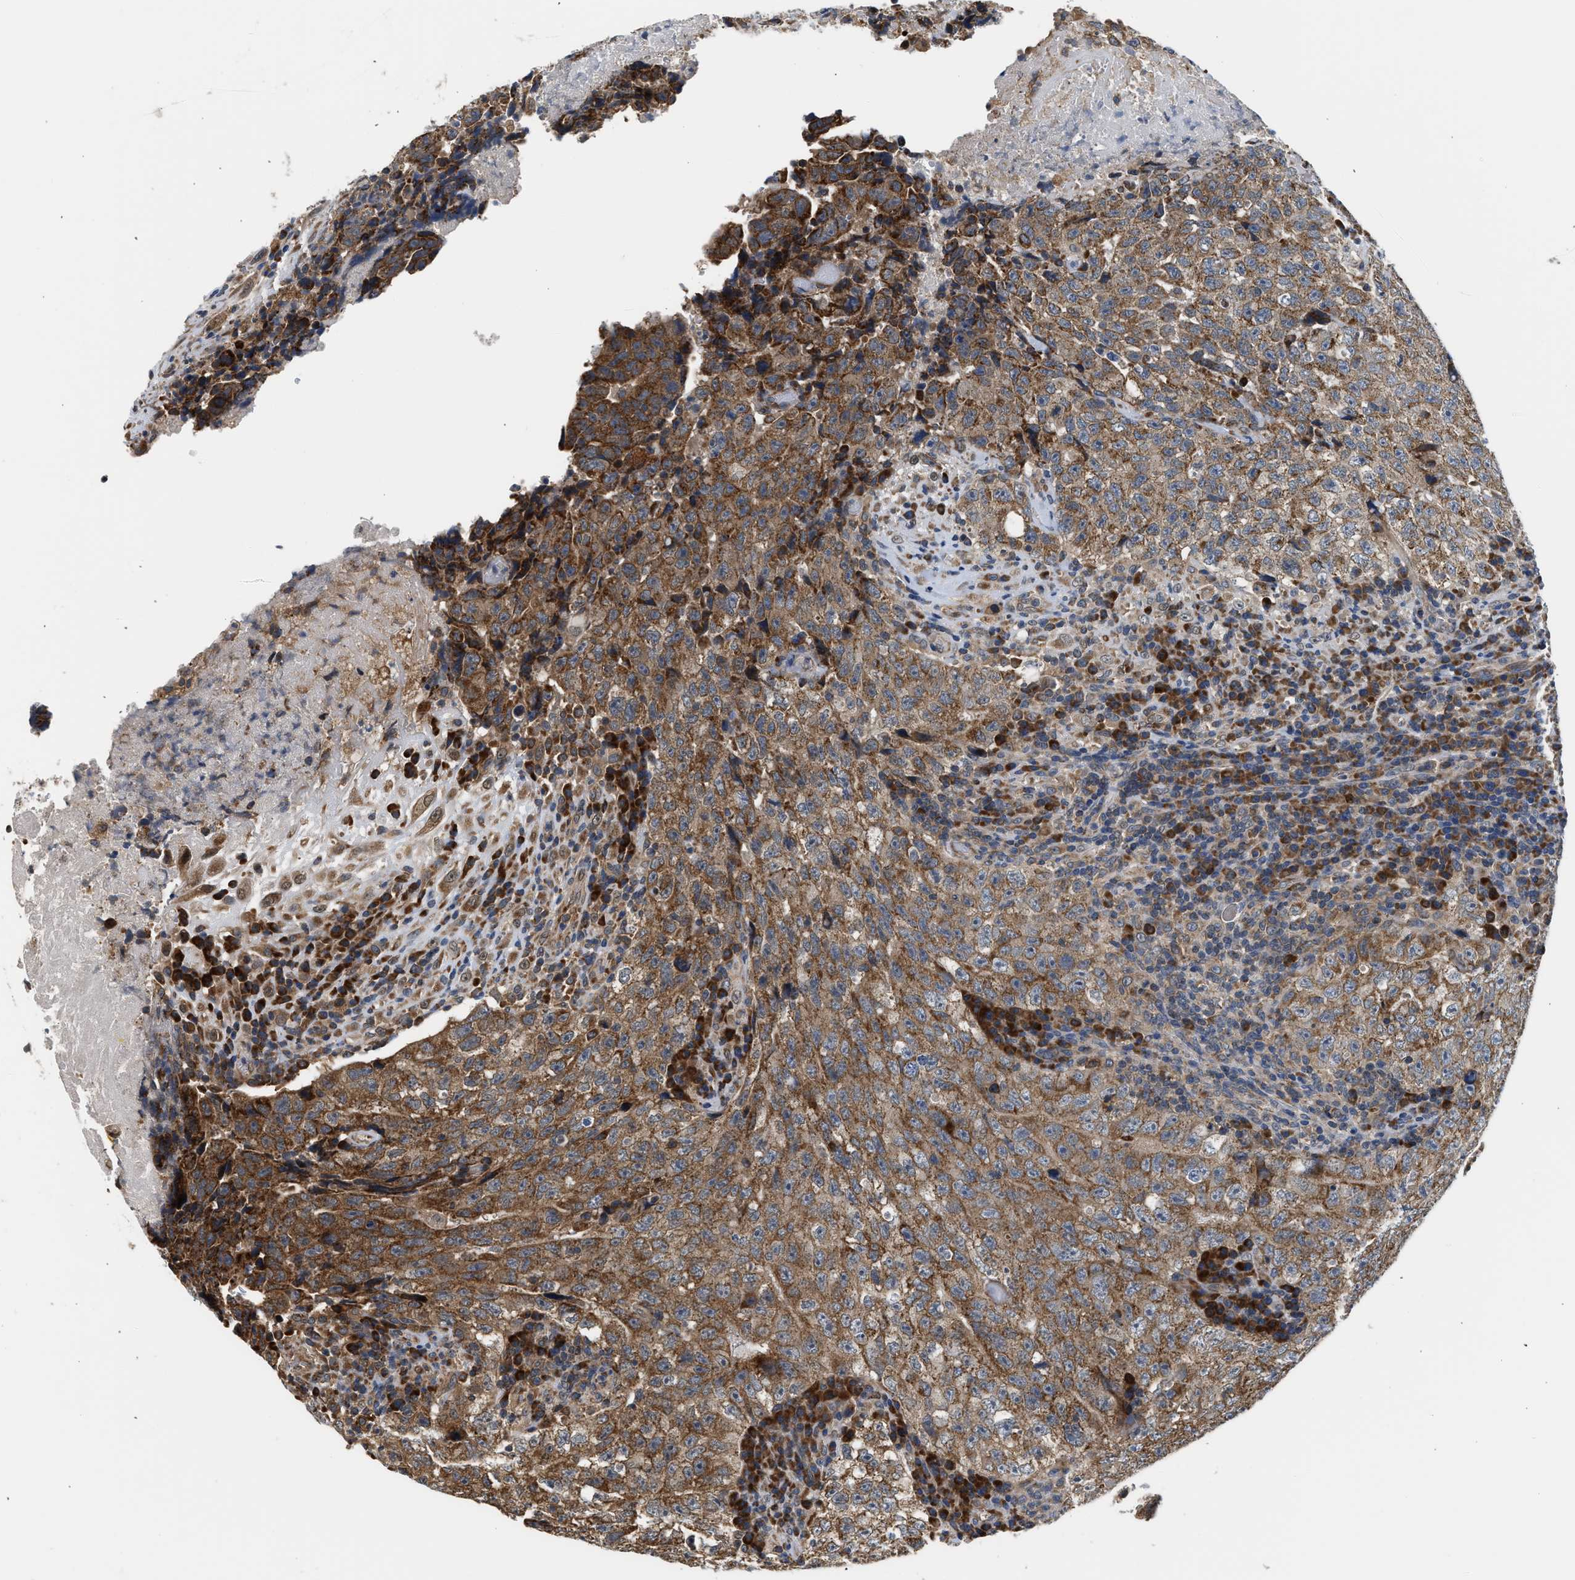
{"staining": {"intensity": "moderate", "quantity": ">75%", "location": "cytoplasmic/membranous"}, "tissue": "testis cancer", "cell_type": "Tumor cells", "image_type": "cancer", "snomed": [{"axis": "morphology", "description": "Necrosis, NOS"}, {"axis": "morphology", "description": "Carcinoma, Embryonal, NOS"}, {"axis": "topography", "description": "Testis"}], "caption": "The photomicrograph displays a brown stain indicating the presence of a protein in the cytoplasmic/membranous of tumor cells in testis cancer. The staining was performed using DAB (3,3'-diaminobenzidine) to visualize the protein expression in brown, while the nuclei were stained in blue with hematoxylin (Magnification: 20x).", "gene": "POLG2", "patient": {"sex": "male", "age": 19}}